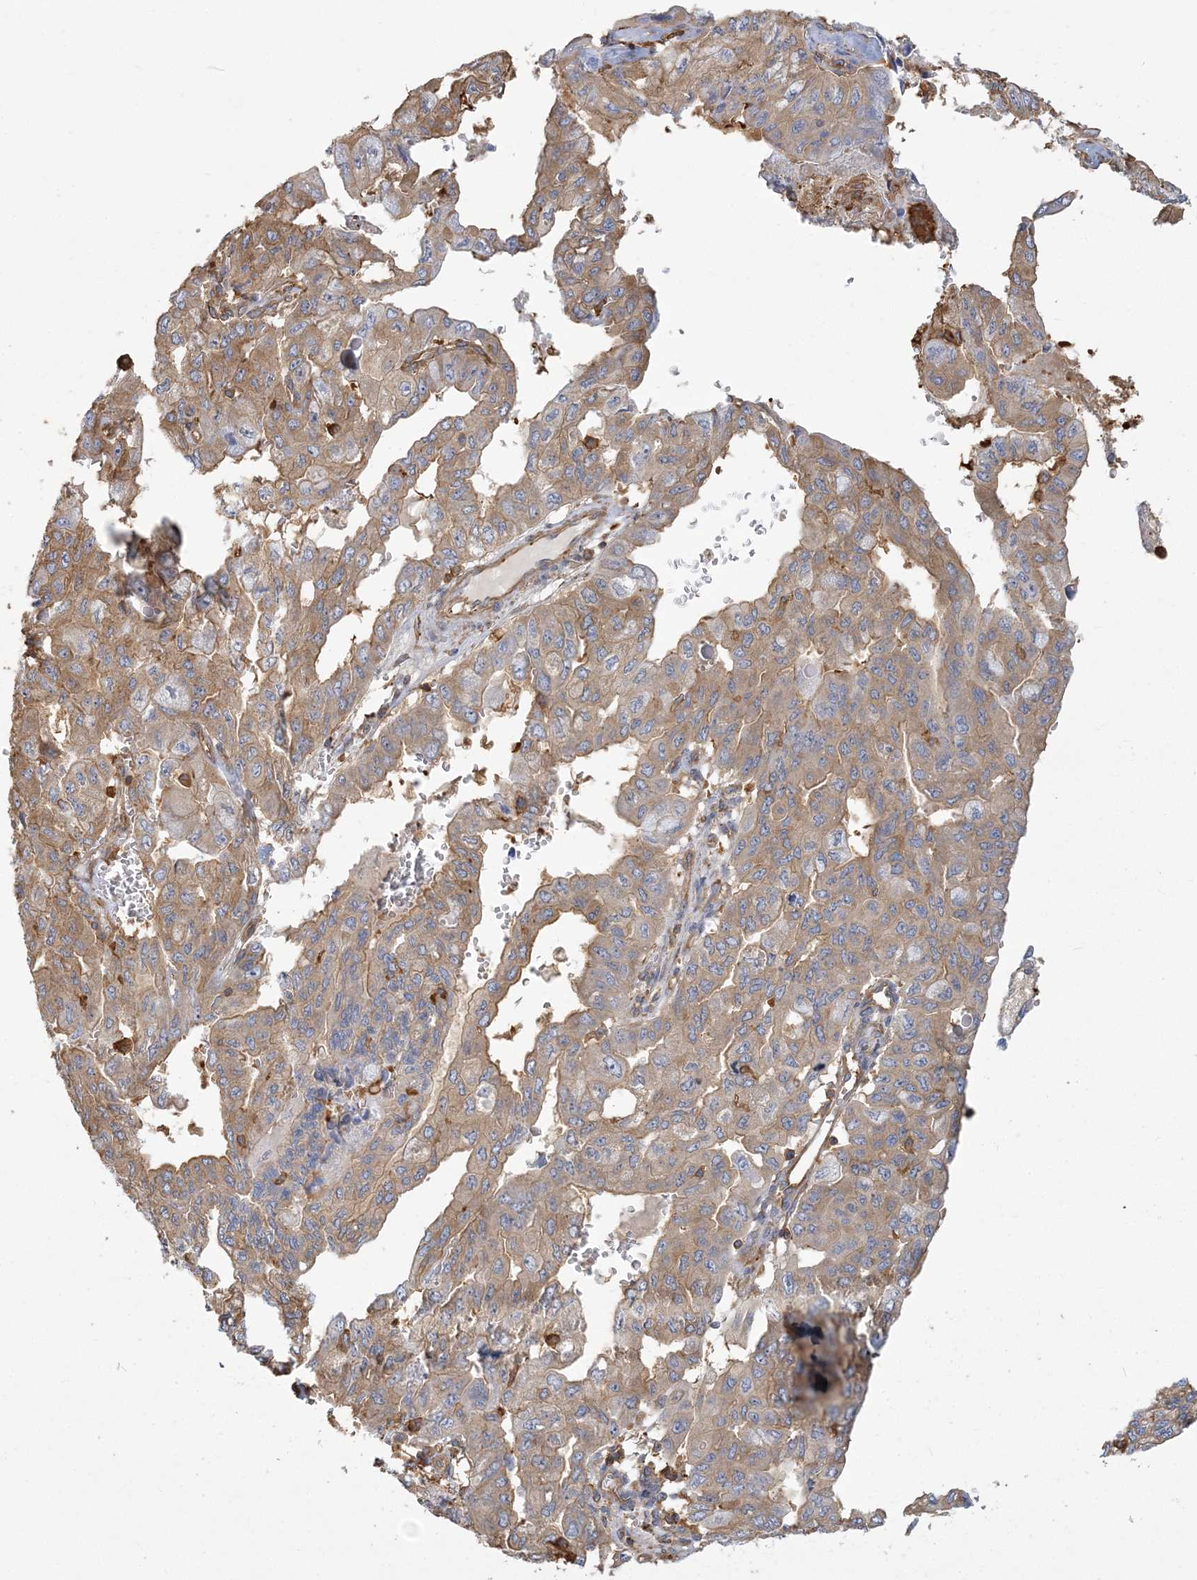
{"staining": {"intensity": "moderate", "quantity": "<25%", "location": "cytoplasmic/membranous"}, "tissue": "pancreatic cancer", "cell_type": "Tumor cells", "image_type": "cancer", "snomed": [{"axis": "morphology", "description": "Adenocarcinoma, NOS"}, {"axis": "topography", "description": "Pancreas"}], "caption": "Immunohistochemical staining of human pancreatic cancer shows low levels of moderate cytoplasmic/membranous expression in about <25% of tumor cells.", "gene": "ANKS1A", "patient": {"sex": "male", "age": 51}}